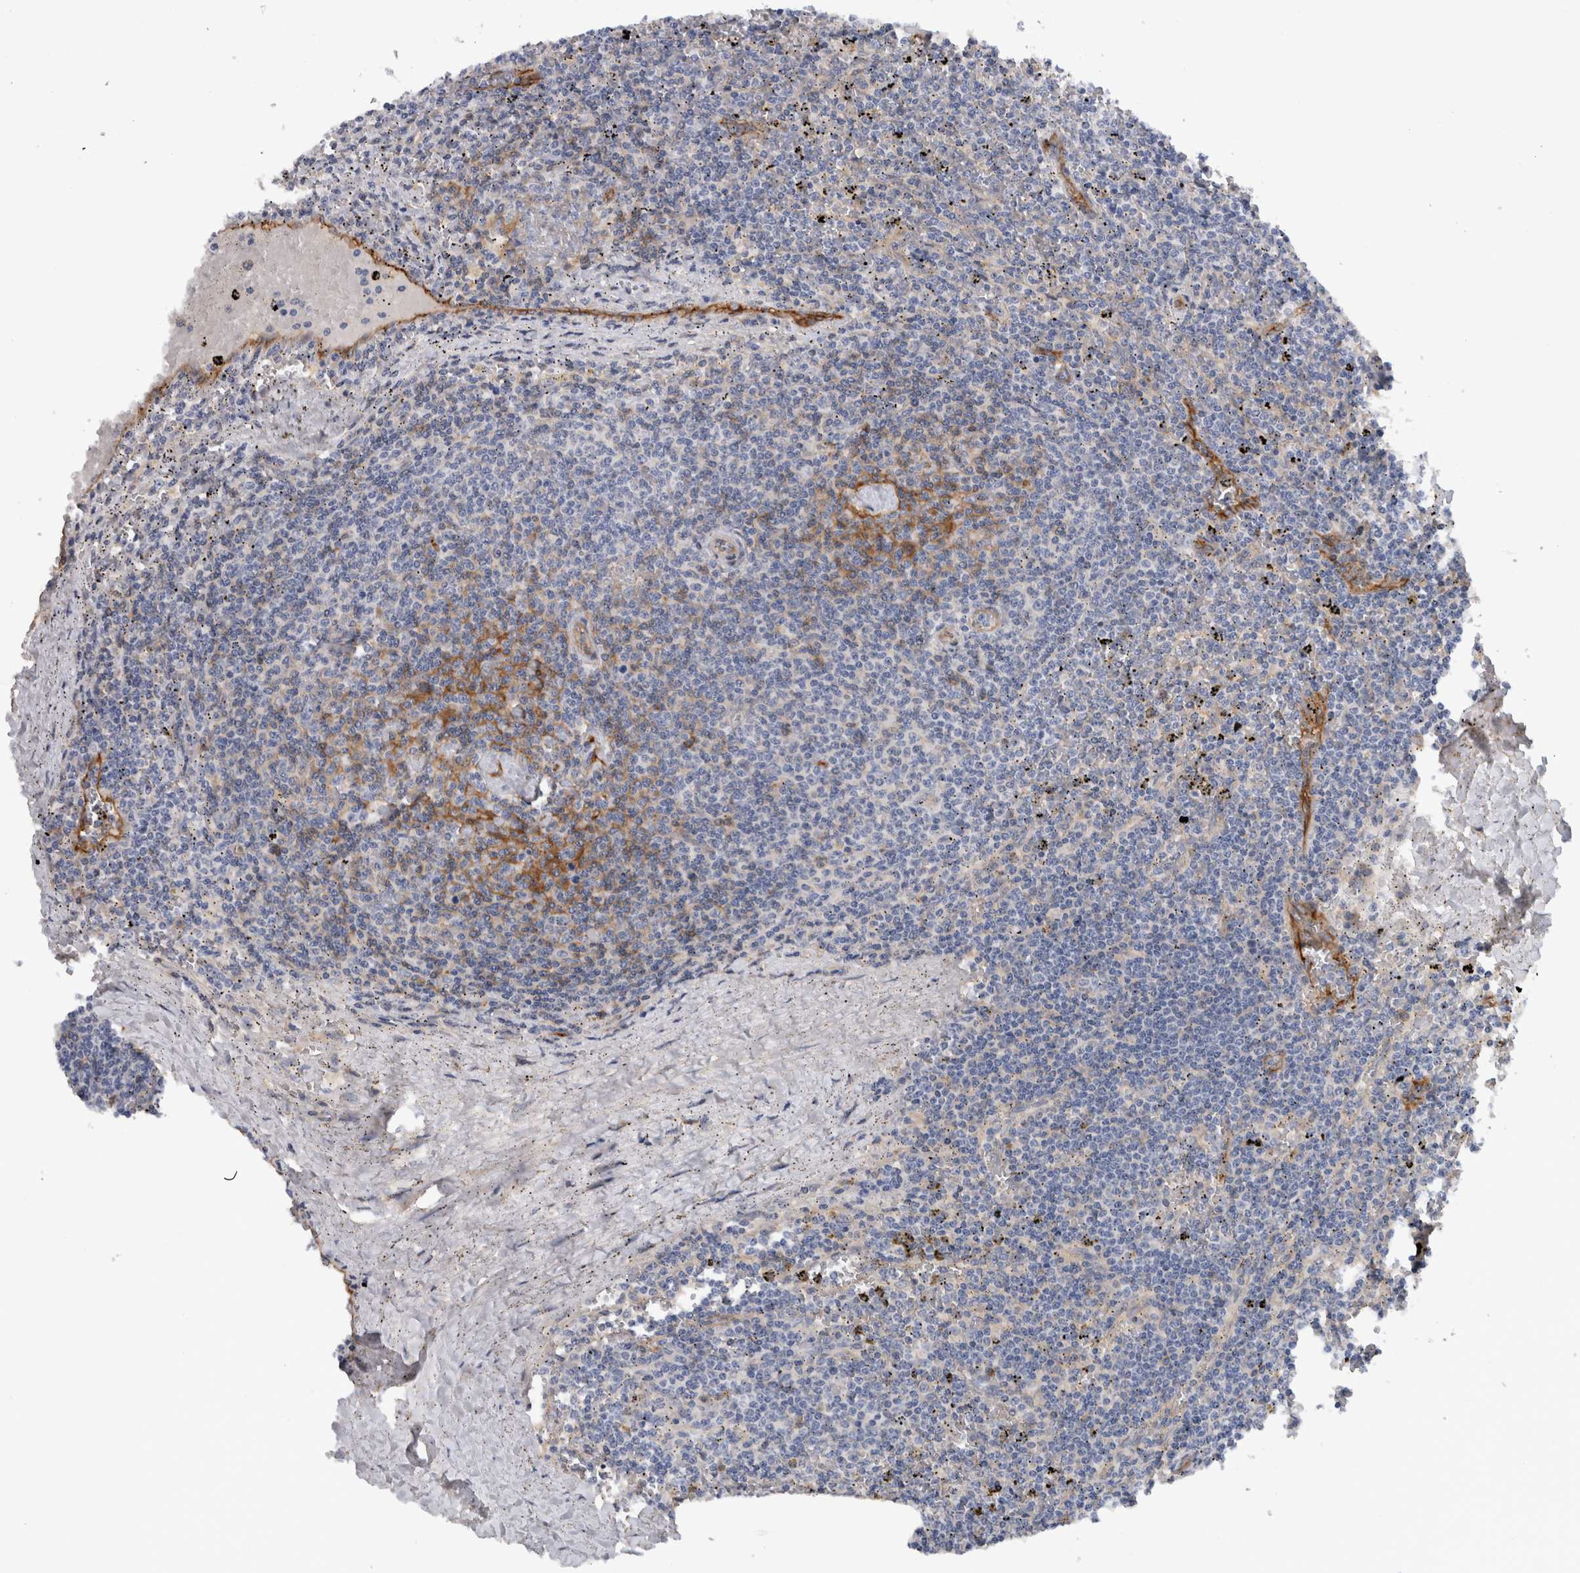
{"staining": {"intensity": "moderate", "quantity": "<25%", "location": "cytoplasmic/membranous"}, "tissue": "lymphoma", "cell_type": "Tumor cells", "image_type": "cancer", "snomed": [{"axis": "morphology", "description": "Malignant lymphoma, non-Hodgkin's type, Low grade"}, {"axis": "topography", "description": "Spleen"}], "caption": "Tumor cells demonstrate moderate cytoplasmic/membranous staining in about <25% of cells in lymphoma.", "gene": "CD59", "patient": {"sex": "female", "age": 50}}